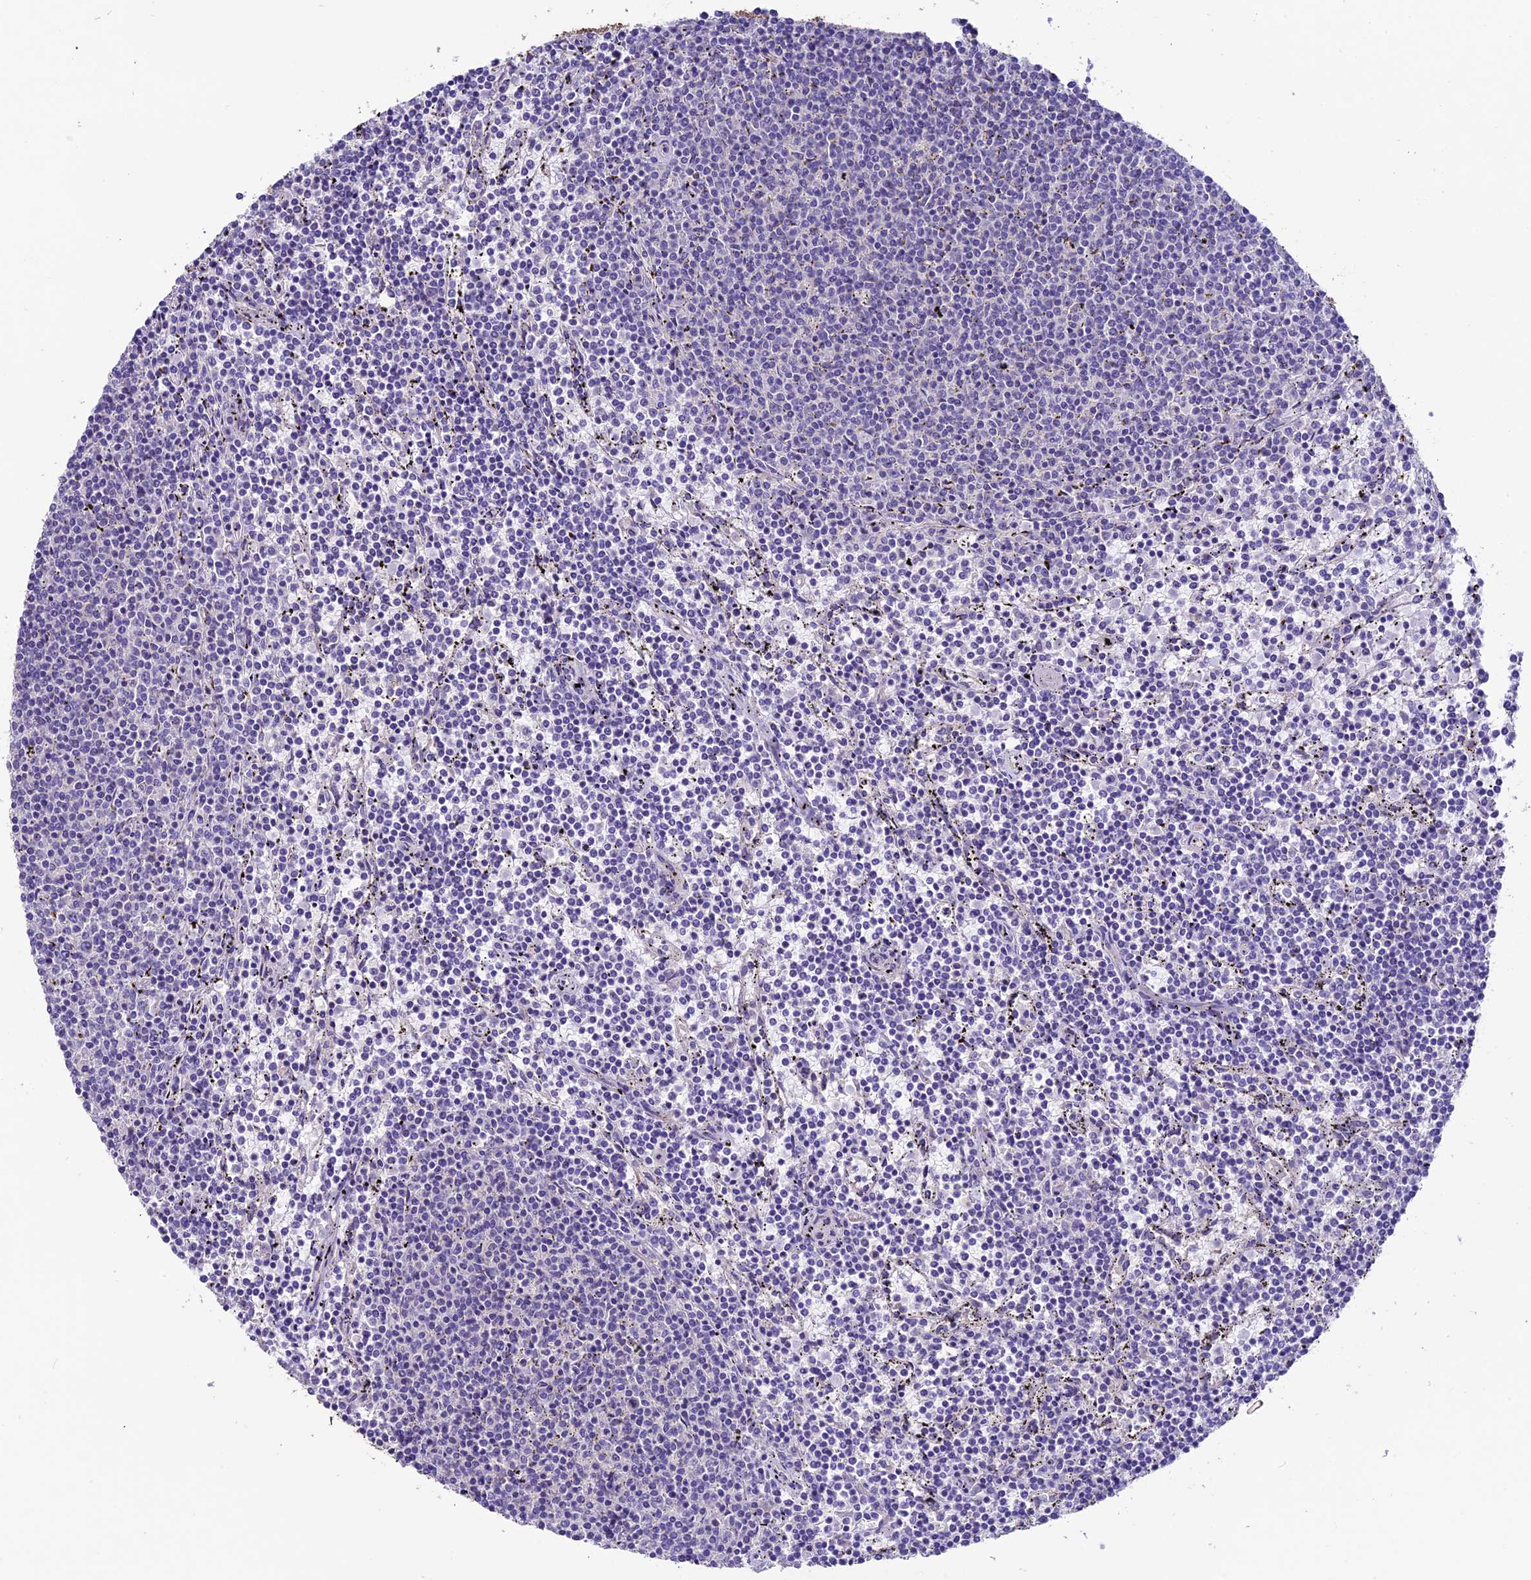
{"staining": {"intensity": "negative", "quantity": "none", "location": "none"}, "tissue": "lymphoma", "cell_type": "Tumor cells", "image_type": "cancer", "snomed": [{"axis": "morphology", "description": "Malignant lymphoma, non-Hodgkin's type, Low grade"}, {"axis": "topography", "description": "Spleen"}], "caption": "A high-resolution image shows IHC staining of low-grade malignant lymphoma, non-Hodgkin's type, which reveals no significant expression in tumor cells. Nuclei are stained in blue.", "gene": "CD99L2", "patient": {"sex": "female", "age": 50}}